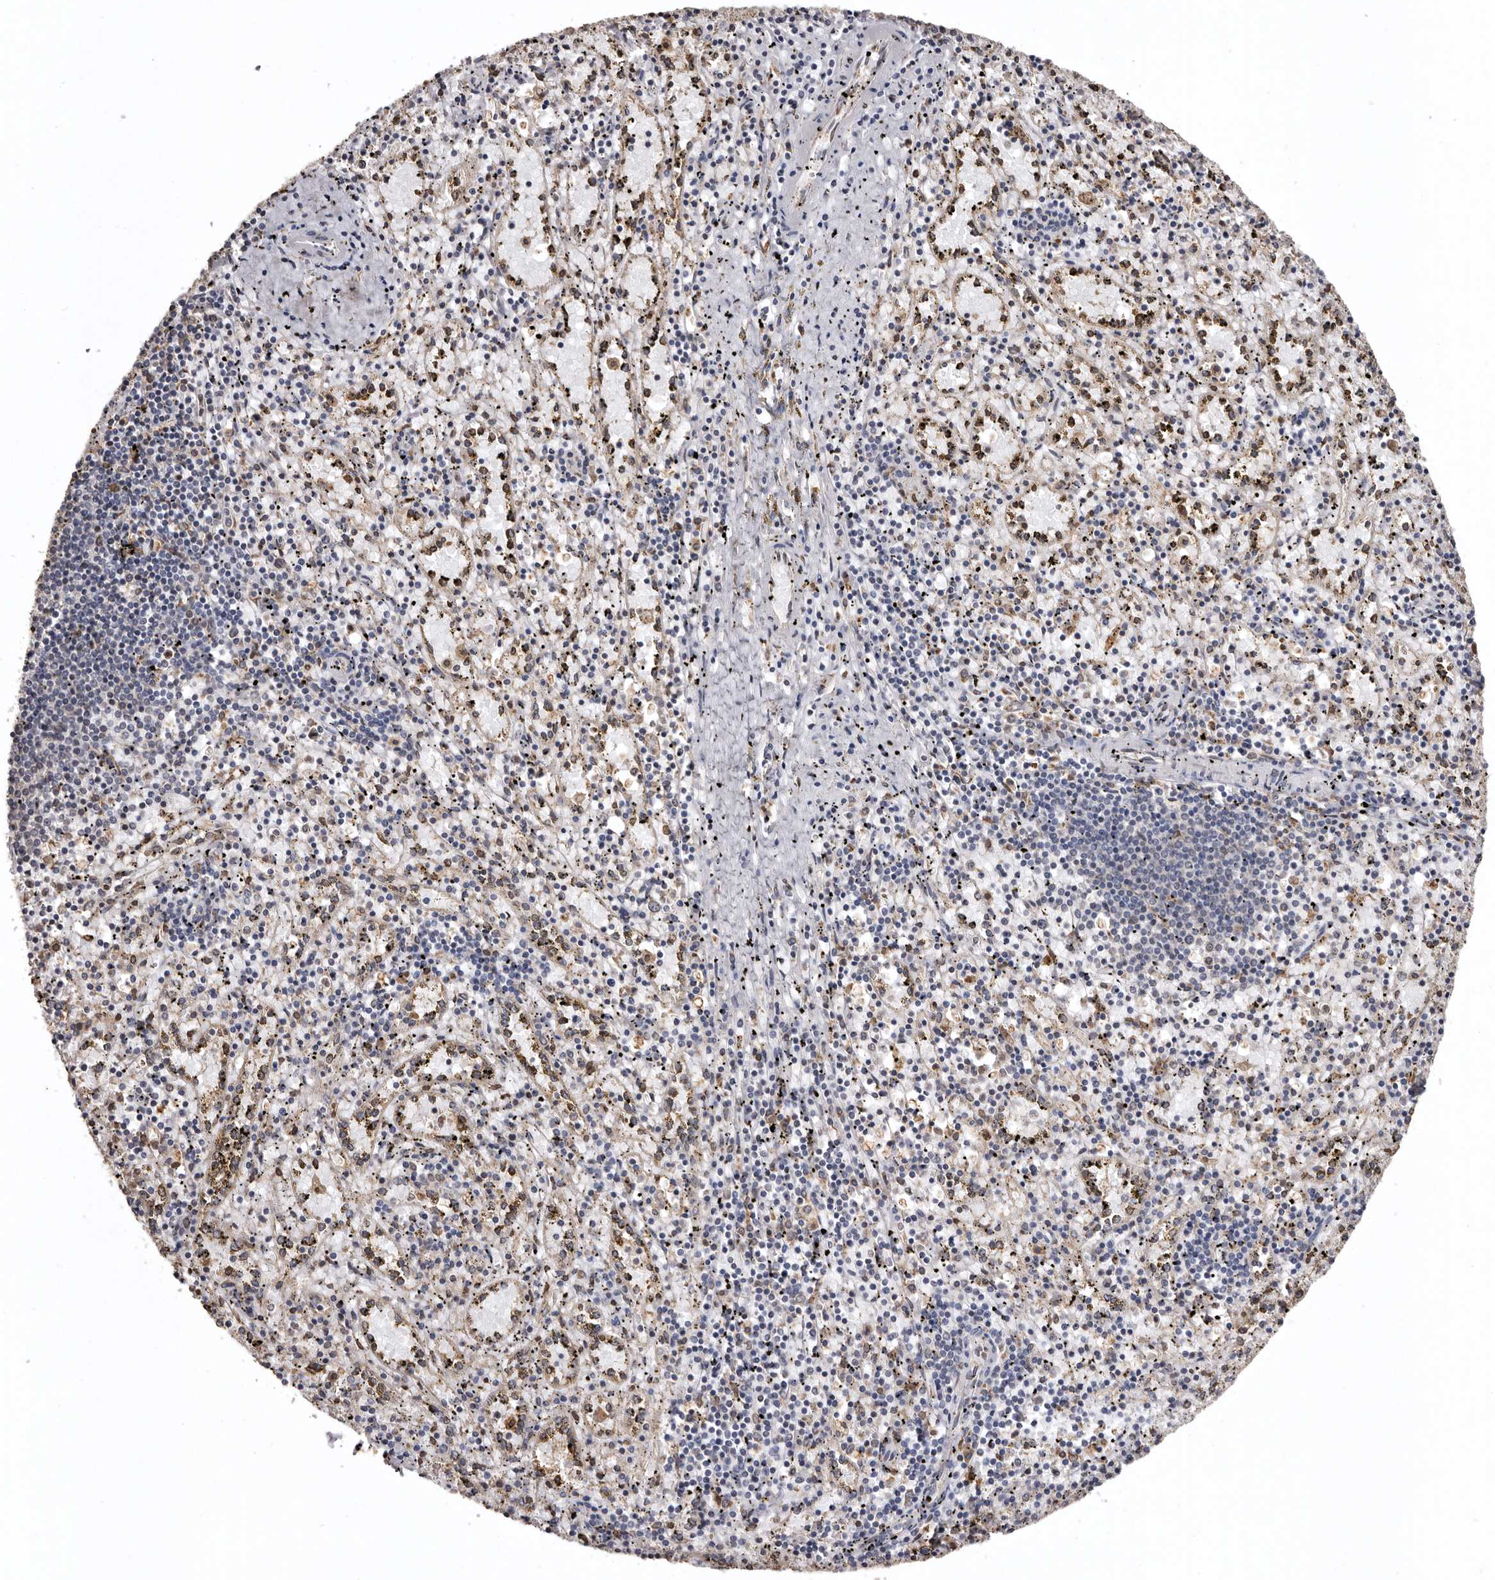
{"staining": {"intensity": "moderate", "quantity": "25%-75%", "location": "cytoplasmic/membranous,nuclear"}, "tissue": "spleen", "cell_type": "Cells in red pulp", "image_type": "normal", "snomed": [{"axis": "morphology", "description": "Normal tissue, NOS"}, {"axis": "topography", "description": "Spleen"}], "caption": "An IHC image of benign tissue is shown. Protein staining in brown highlights moderate cytoplasmic/membranous,nuclear positivity in spleen within cells in red pulp. Nuclei are stained in blue.", "gene": "INKA2", "patient": {"sex": "male", "age": 11}}